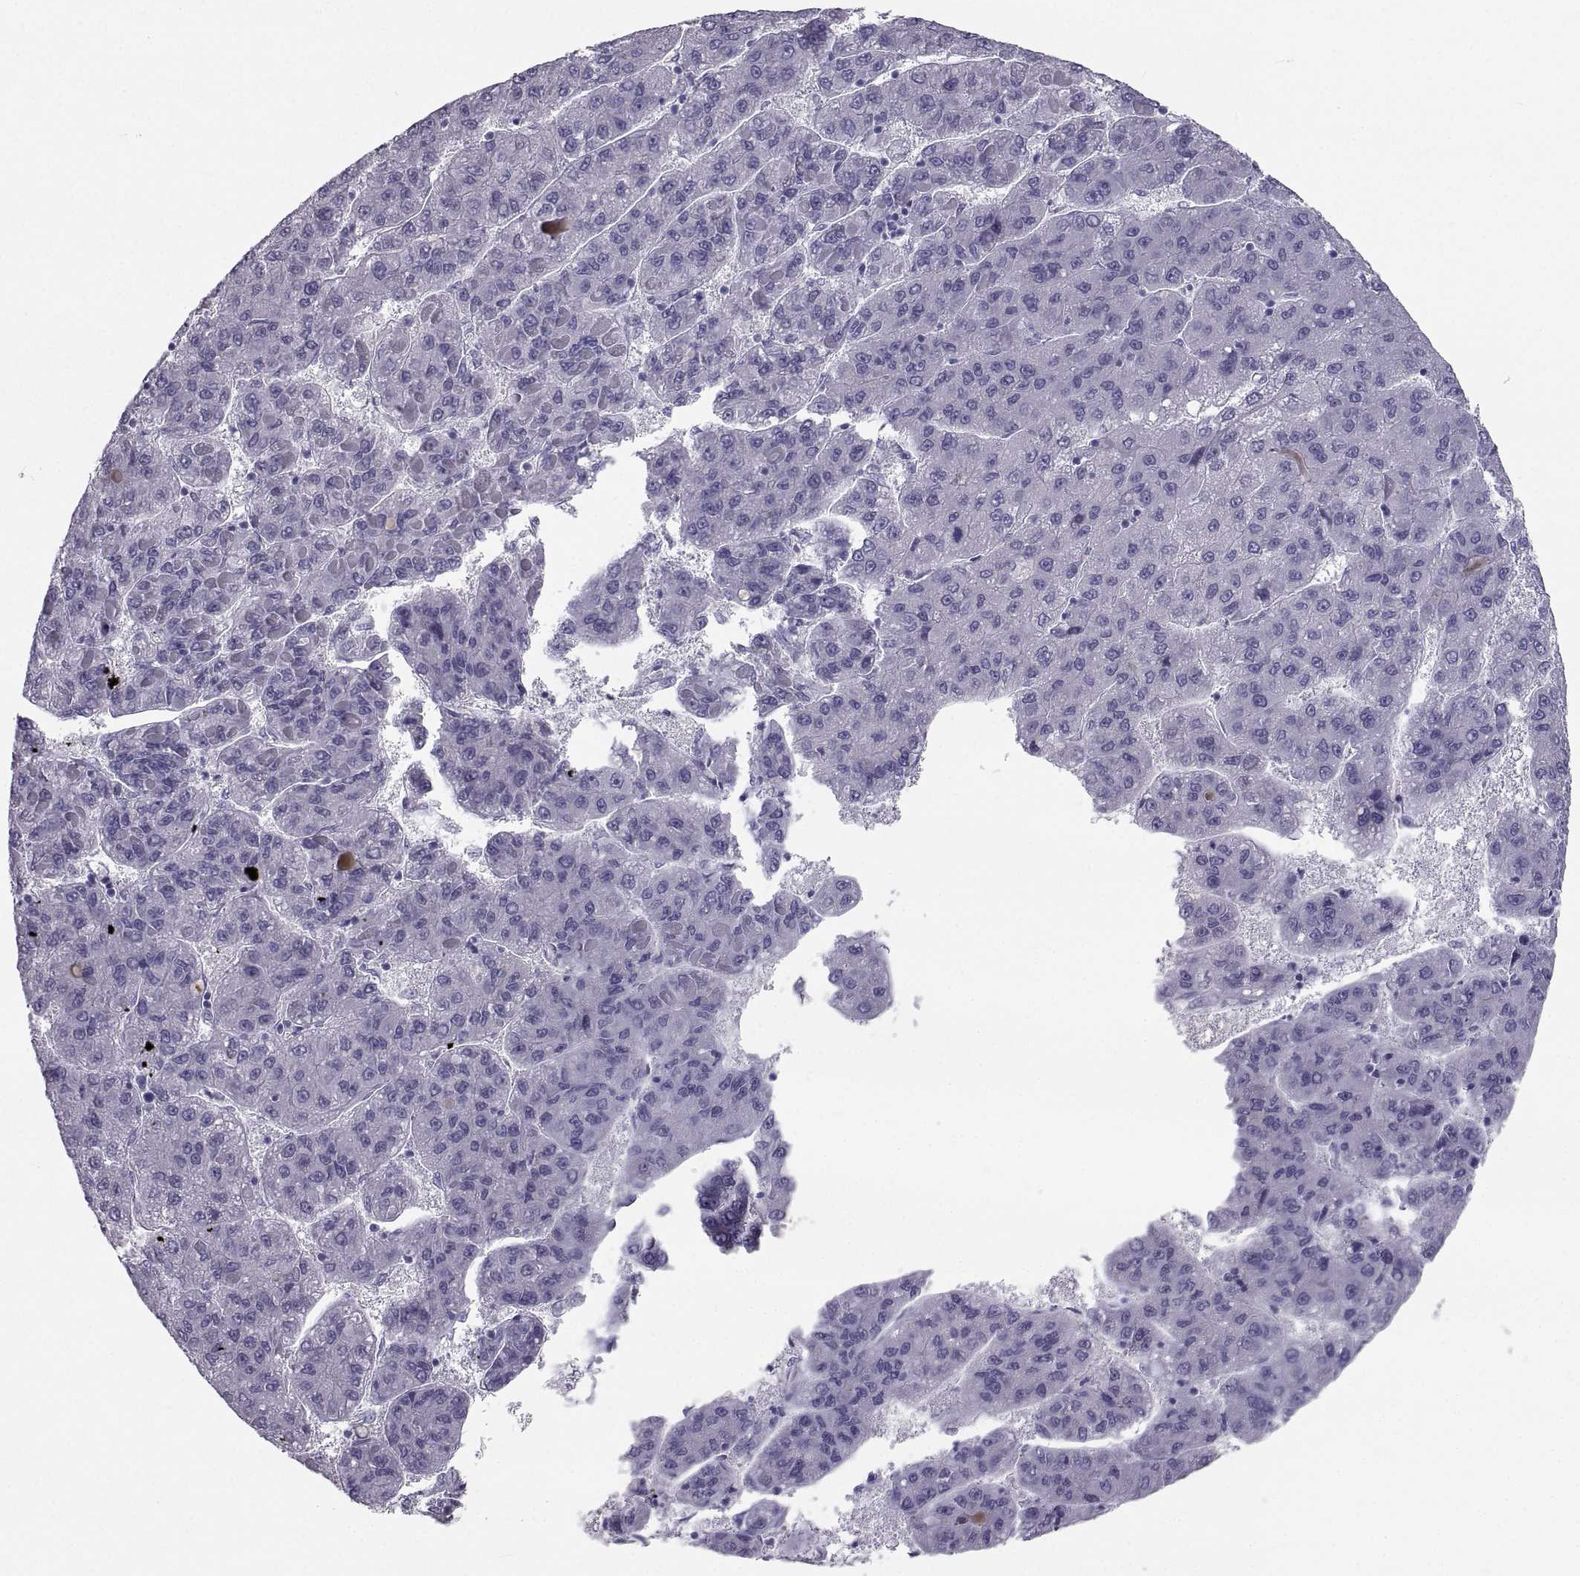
{"staining": {"intensity": "negative", "quantity": "none", "location": "none"}, "tissue": "liver cancer", "cell_type": "Tumor cells", "image_type": "cancer", "snomed": [{"axis": "morphology", "description": "Carcinoma, Hepatocellular, NOS"}, {"axis": "topography", "description": "Liver"}], "caption": "Micrograph shows no significant protein staining in tumor cells of liver cancer (hepatocellular carcinoma).", "gene": "PCSK1N", "patient": {"sex": "female", "age": 82}}